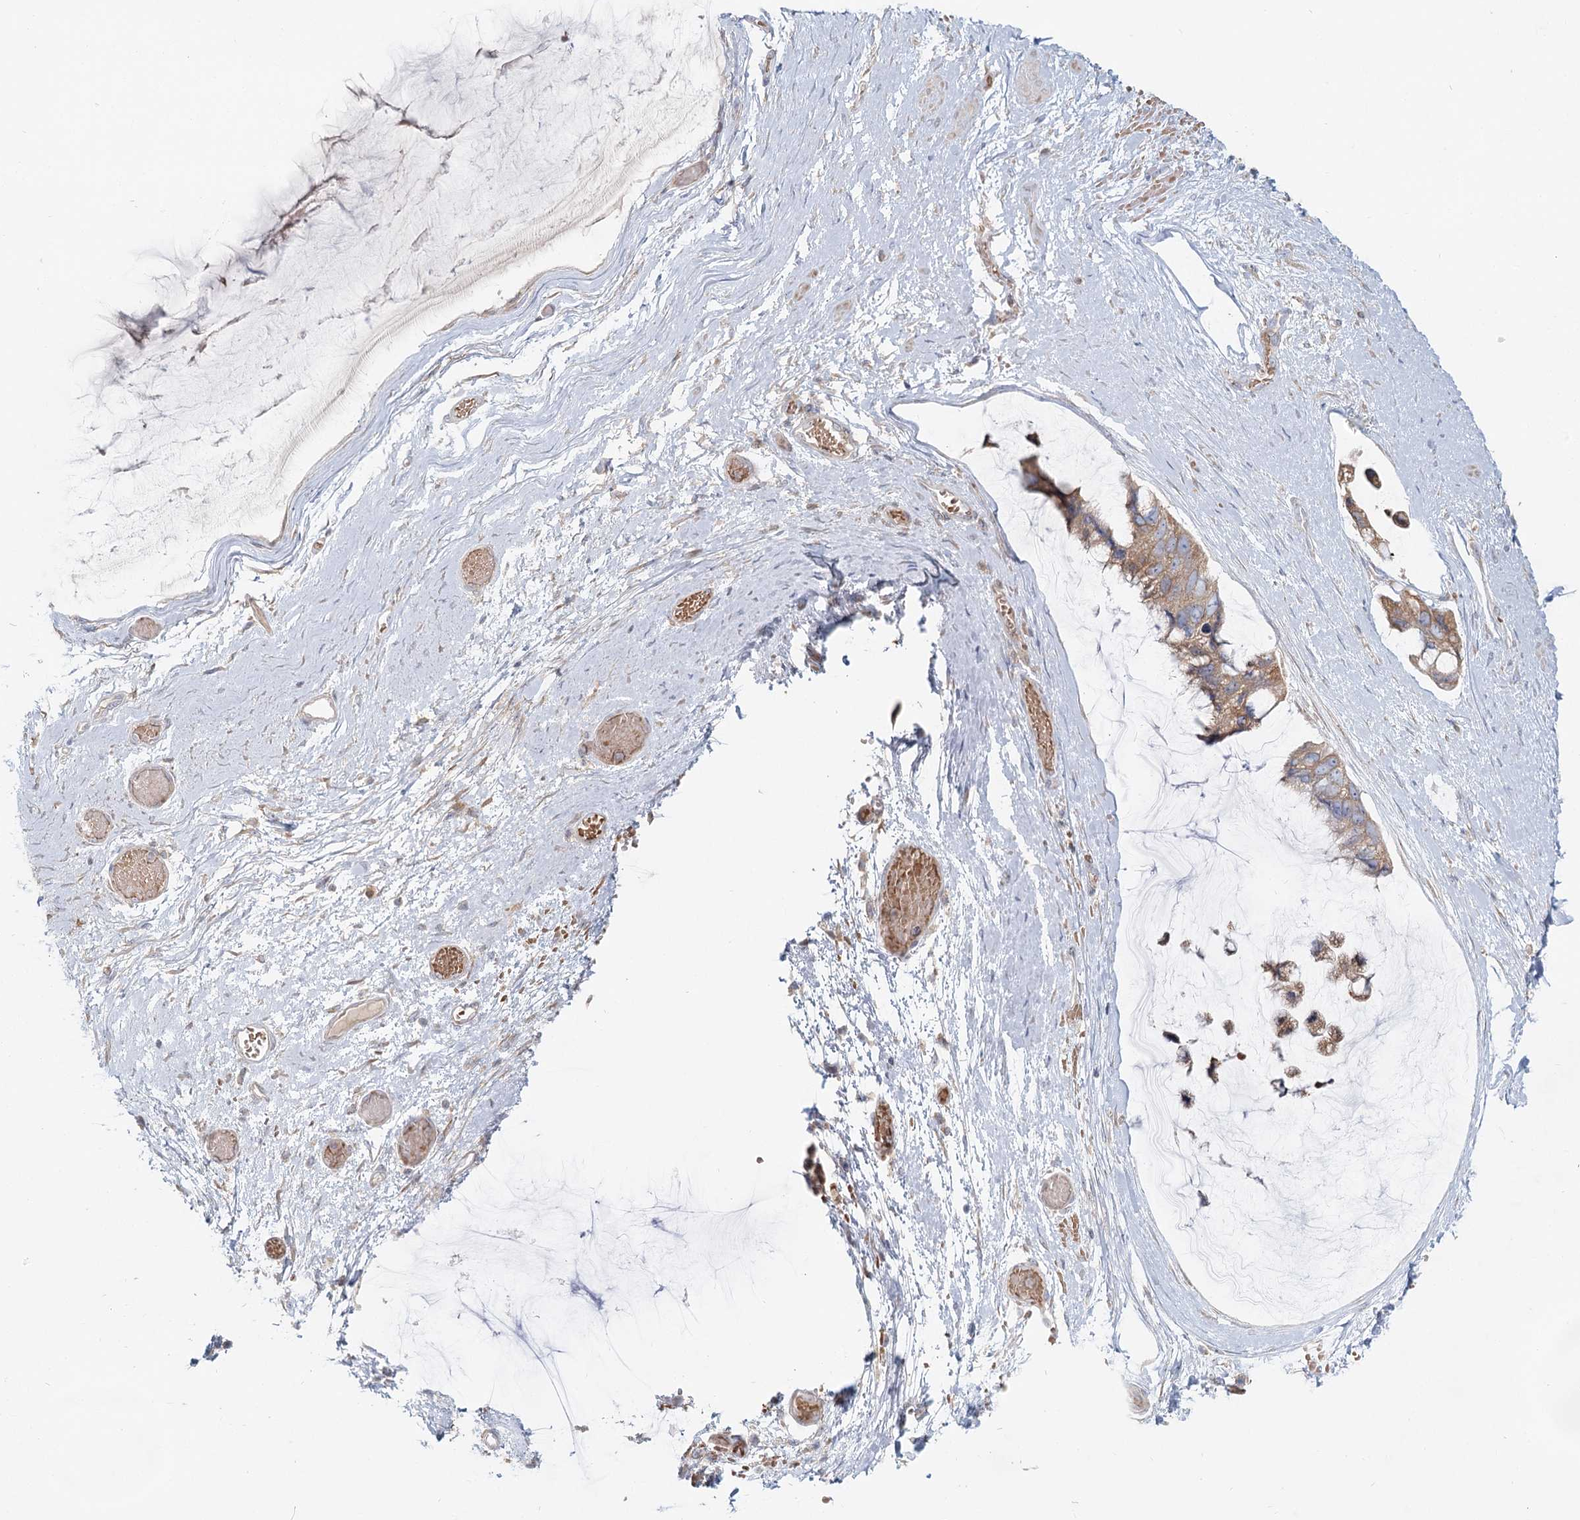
{"staining": {"intensity": "moderate", "quantity": ">75%", "location": "cytoplasmic/membranous"}, "tissue": "ovarian cancer", "cell_type": "Tumor cells", "image_type": "cancer", "snomed": [{"axis": "morphology", "description": "Cystadenocarcinoma, mucinous, NOS"}, {"axis": "topography", "description": "Ovary"}], "caption": "Human ovarian cancer (mucinous cystadenocarcinoma) stained for a protein (brown) displays moderate cytoplasmic/membranous positive expression in about >75% of tumor cells.", "gene": "ANKRD16", "patient": {"sex": "female", "age": 39}}